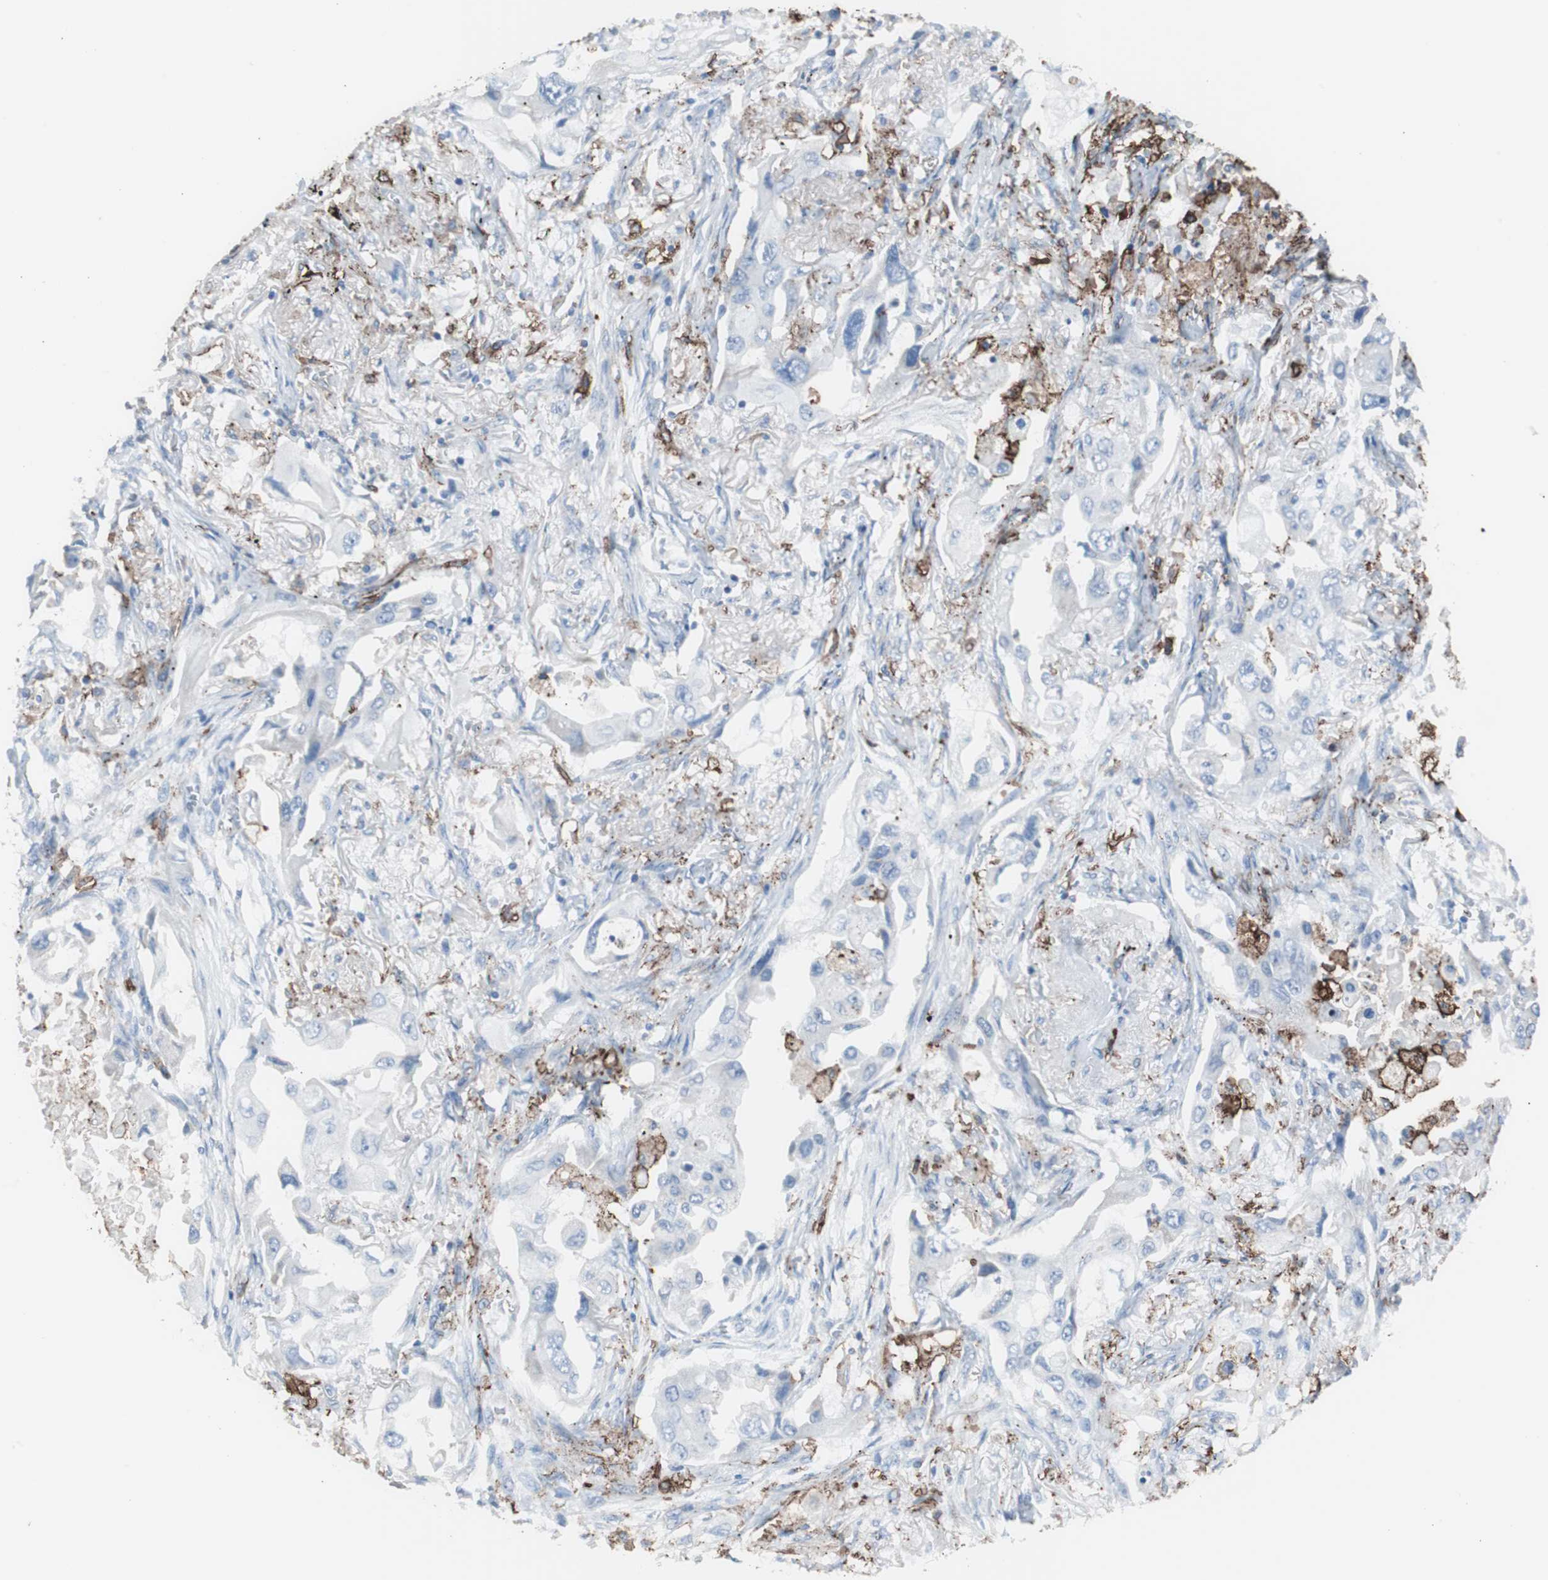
{"staining": {"intensity": "negative", "quantity": "none", "location": "none"}, "tissue": "lung cancer", "cell_type": "Tumor cells", "image_type": "cancer", "snomed": [{"axis": "morphology", "description": "Adenocarcinoma, NOS"}, {"axis": "topography", "description": "Lung"}], "caption": "This is an immunohistochemistry histopathology image of lung adenocarcinoma. There is no positivity in tumor cells.", "gene": "FCGR2B", "patient": {"sex": "female", "age": 65}}